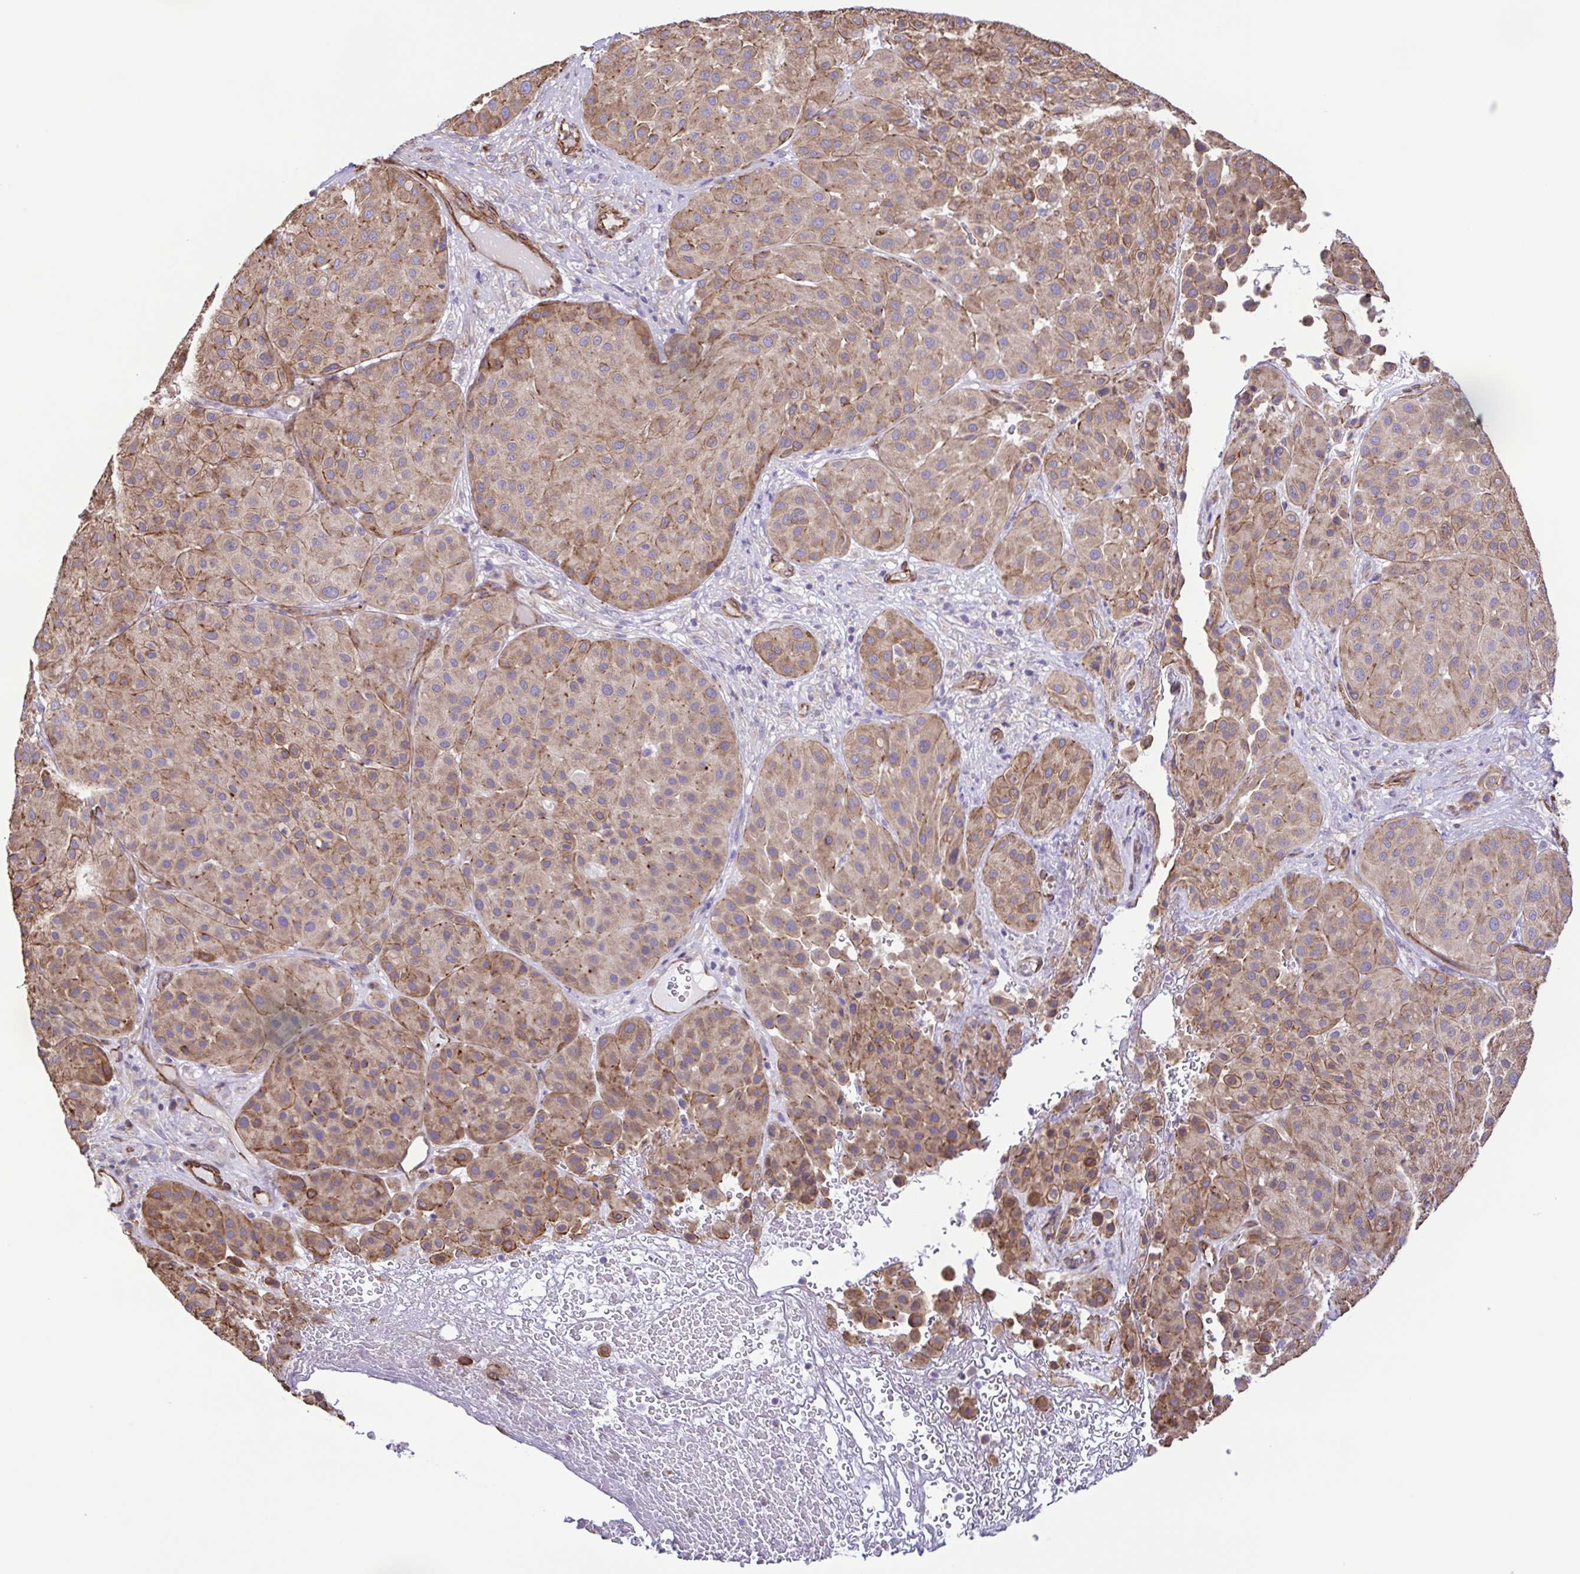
{"staining": {"intensity": "moderate", "quantity": "25%-75%", "location": "cytoplasmic/membranous"}, "tissue": "melanoma", "cell_type": "Tumor cells", "image_type": "cancer", "snomed": [{"axis": "morphology", "description": "Malignant melanoma, Metastatic site"}, {"axis": "topography", "description": "Smooth muscle"}], "caption": "A brown stain shows moderate cytoplasmic/membranous expression of a protein in malignant melanoma (metastatic site) tumor cells.", "gene": "FLT1", "patient": {"sex": "male", "age": 41}}